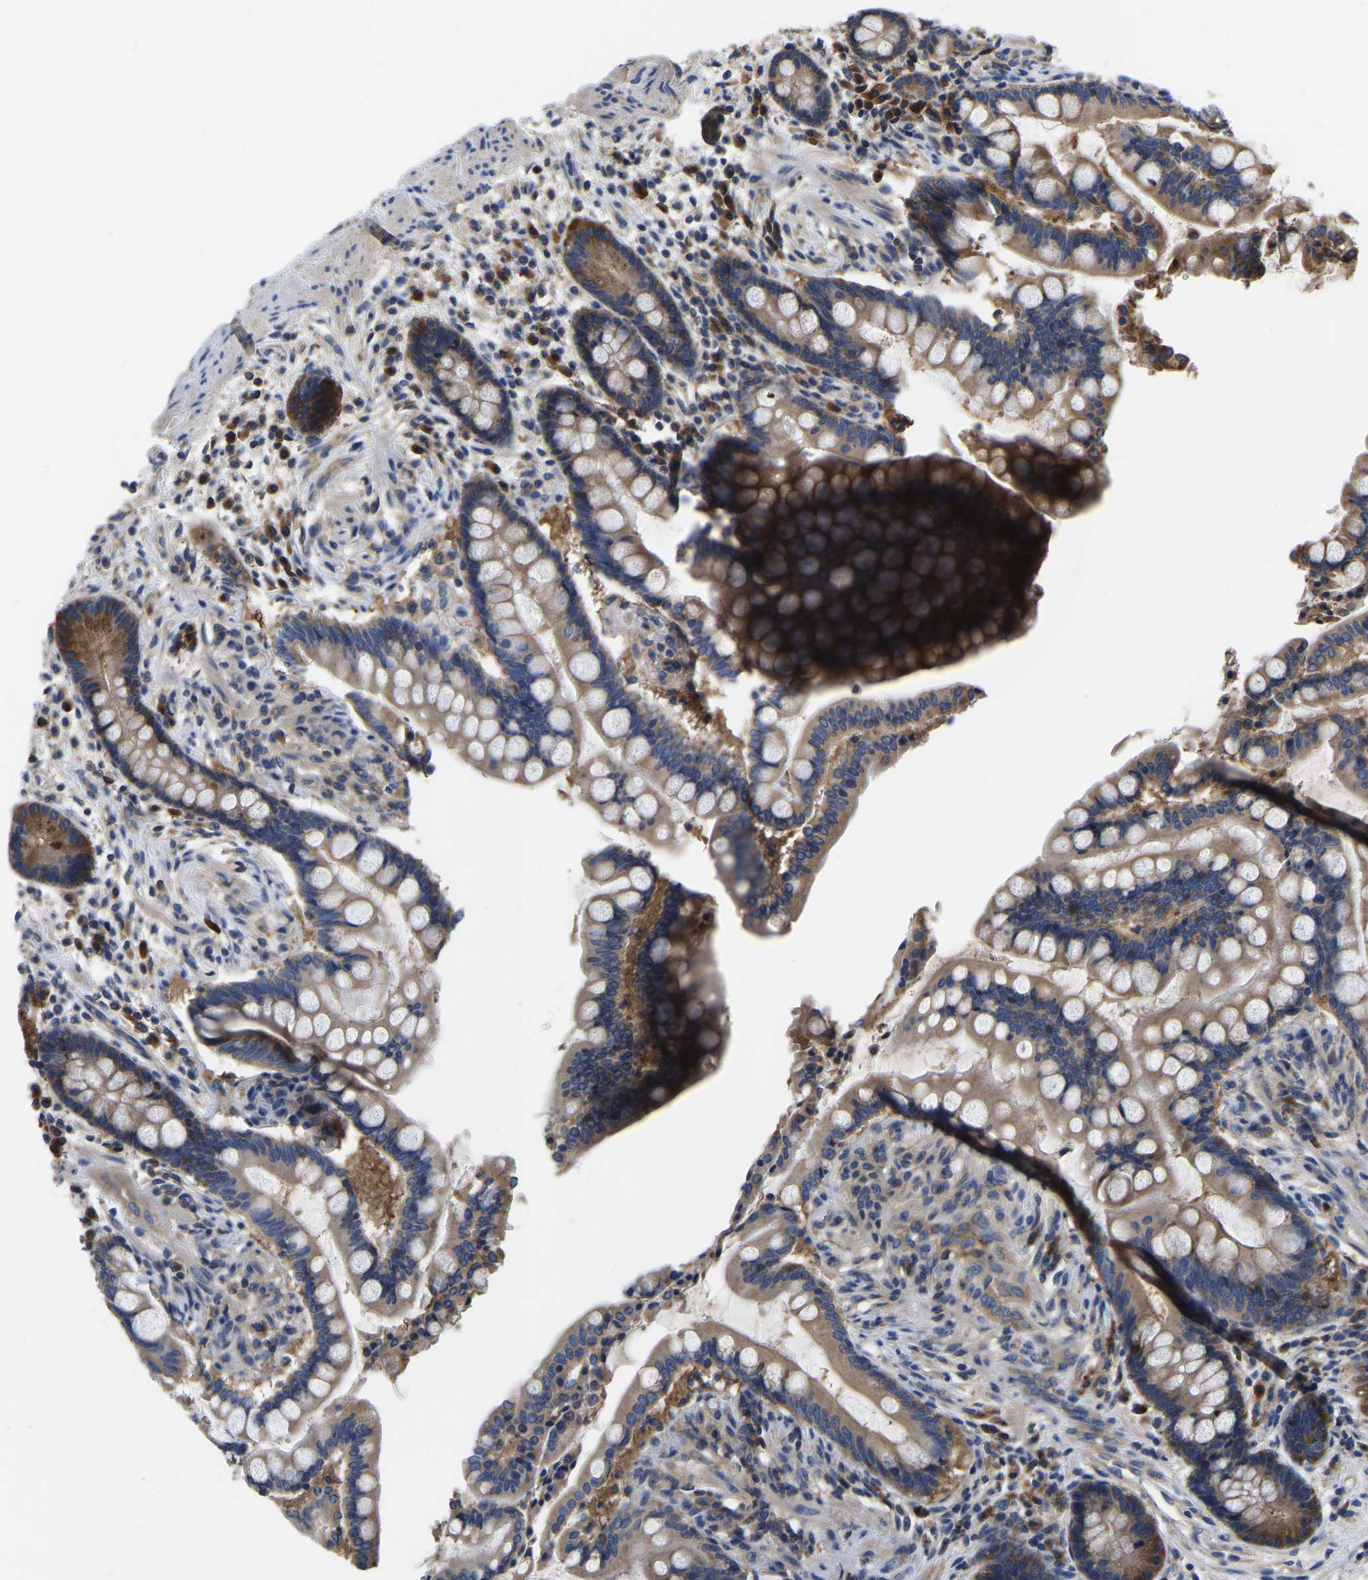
{"staining": {"intensity": "weak", "quantity": ">75%", "location": "cytoplasmic/membranous"}, "tissue": "colon", "cell_type": "Endothelial cells", "image_type": "normal", "snomed": [{"axis": "morphology", "description": "Normal tissue, NOS"}, {"axis": "topography", "description": "Colon"}], "caption": "Immunohistochemical staining of normal colon shows low levels of weak cytoplasmic/membranous positivity in approximately >75% of endothelial cells. Using DAB (3,3'-diaminobenzidine) (brown) and hematoxylin (blue) stains, captured at high magnification using brightfield microscopy.", "gene": "GARS1", "patient": {"sex": "male", "age": 73}}